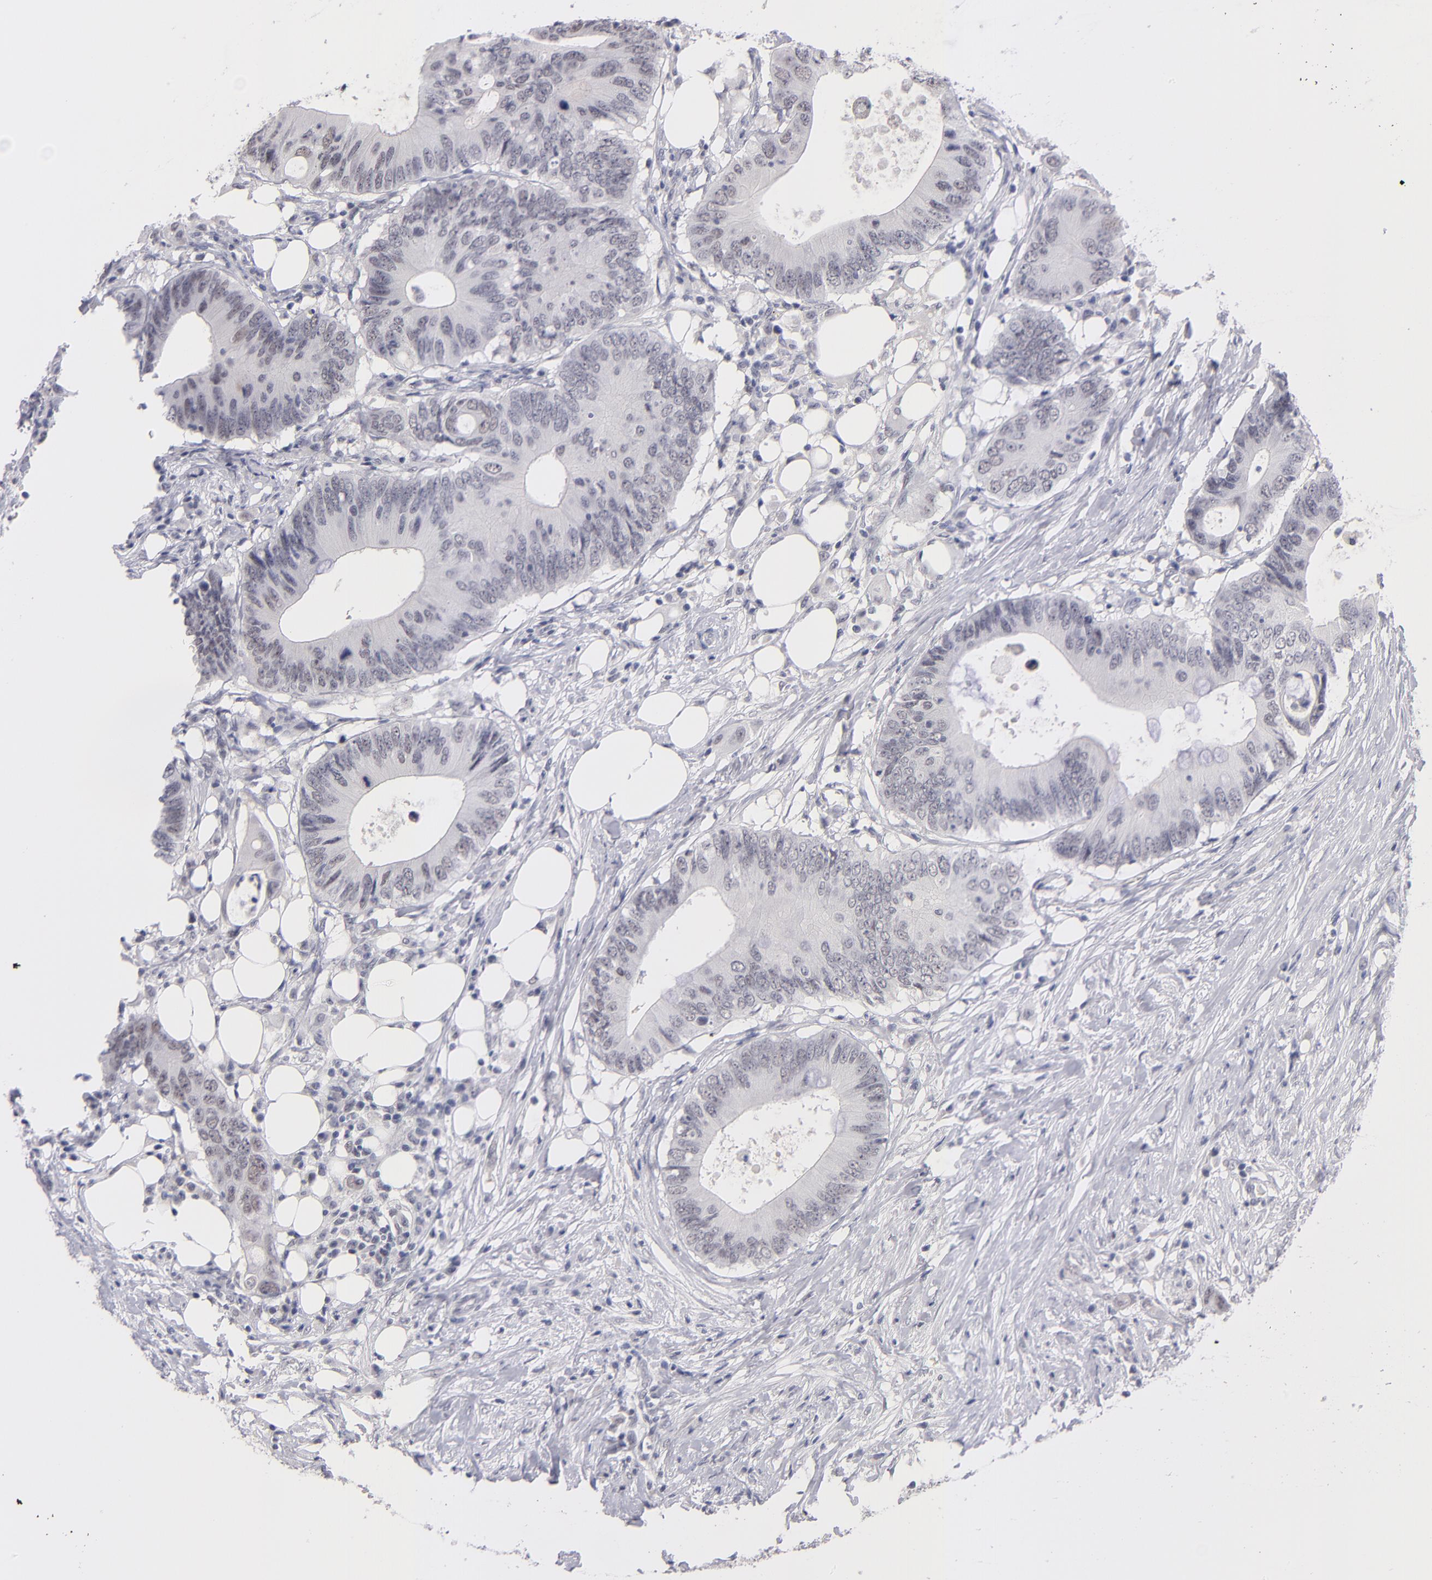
{"staining": {"intensity": "weak", "quantity": ">75%", "location": "nuclear"}, "tissue": "colorectal cancer", "cell_type": "Tumor cells", "image_type": "cancer", "snomed": [{"axis": "morphology", "description": "Adenocarcinoma, NOS"}, {"axis": "topography", "description": "Colon"}], "caption": "Adenocarcinoma (colorectal) was stained to show a protein in brown. There is low levels of weak nuclear staining in about >75% of tumor cells.", "gene": "TEX11", "patient": {"sex": "male", "age": 71}}